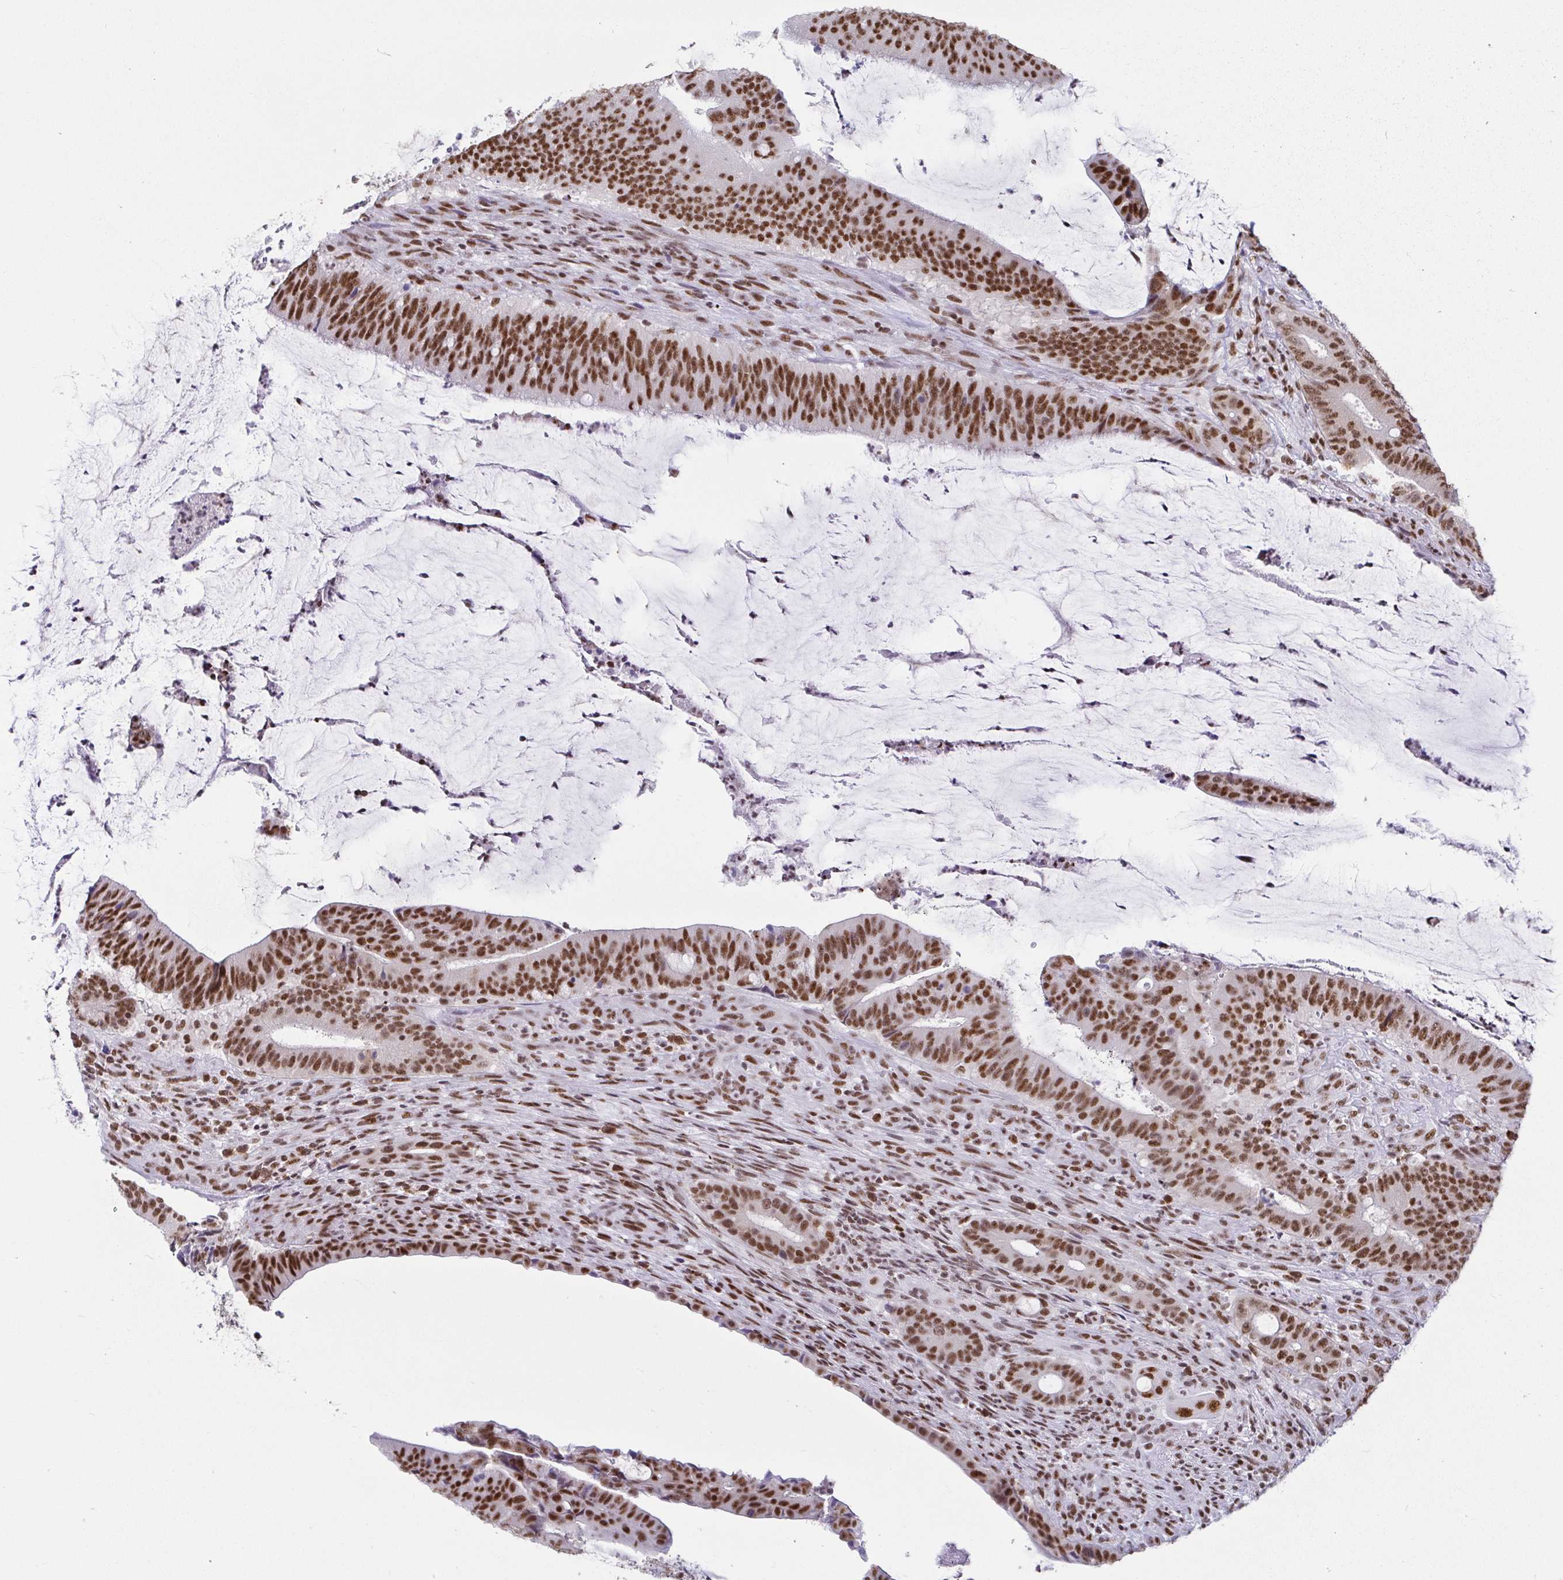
{"staining": {"intensity": "moderate", "quantity": ">75%", "location": "nuclear"}, "tissue": "colorectal cancer", "cell_type": "Tumor cells", "image_type": "cancer", "snomed": [{"axis": "morphology", "description": "Adenocarcinoma, NOS"}, {"axis": "topography", "description": "Colon"}], "caption": "Colorectal adenocarcinoma stained with a brown dye demonstrates moderate nuclear positive staining in approximately >75% of tumor cells.", "gene": "EWSR1", "patient": {"sex": "female", "age": 43}}